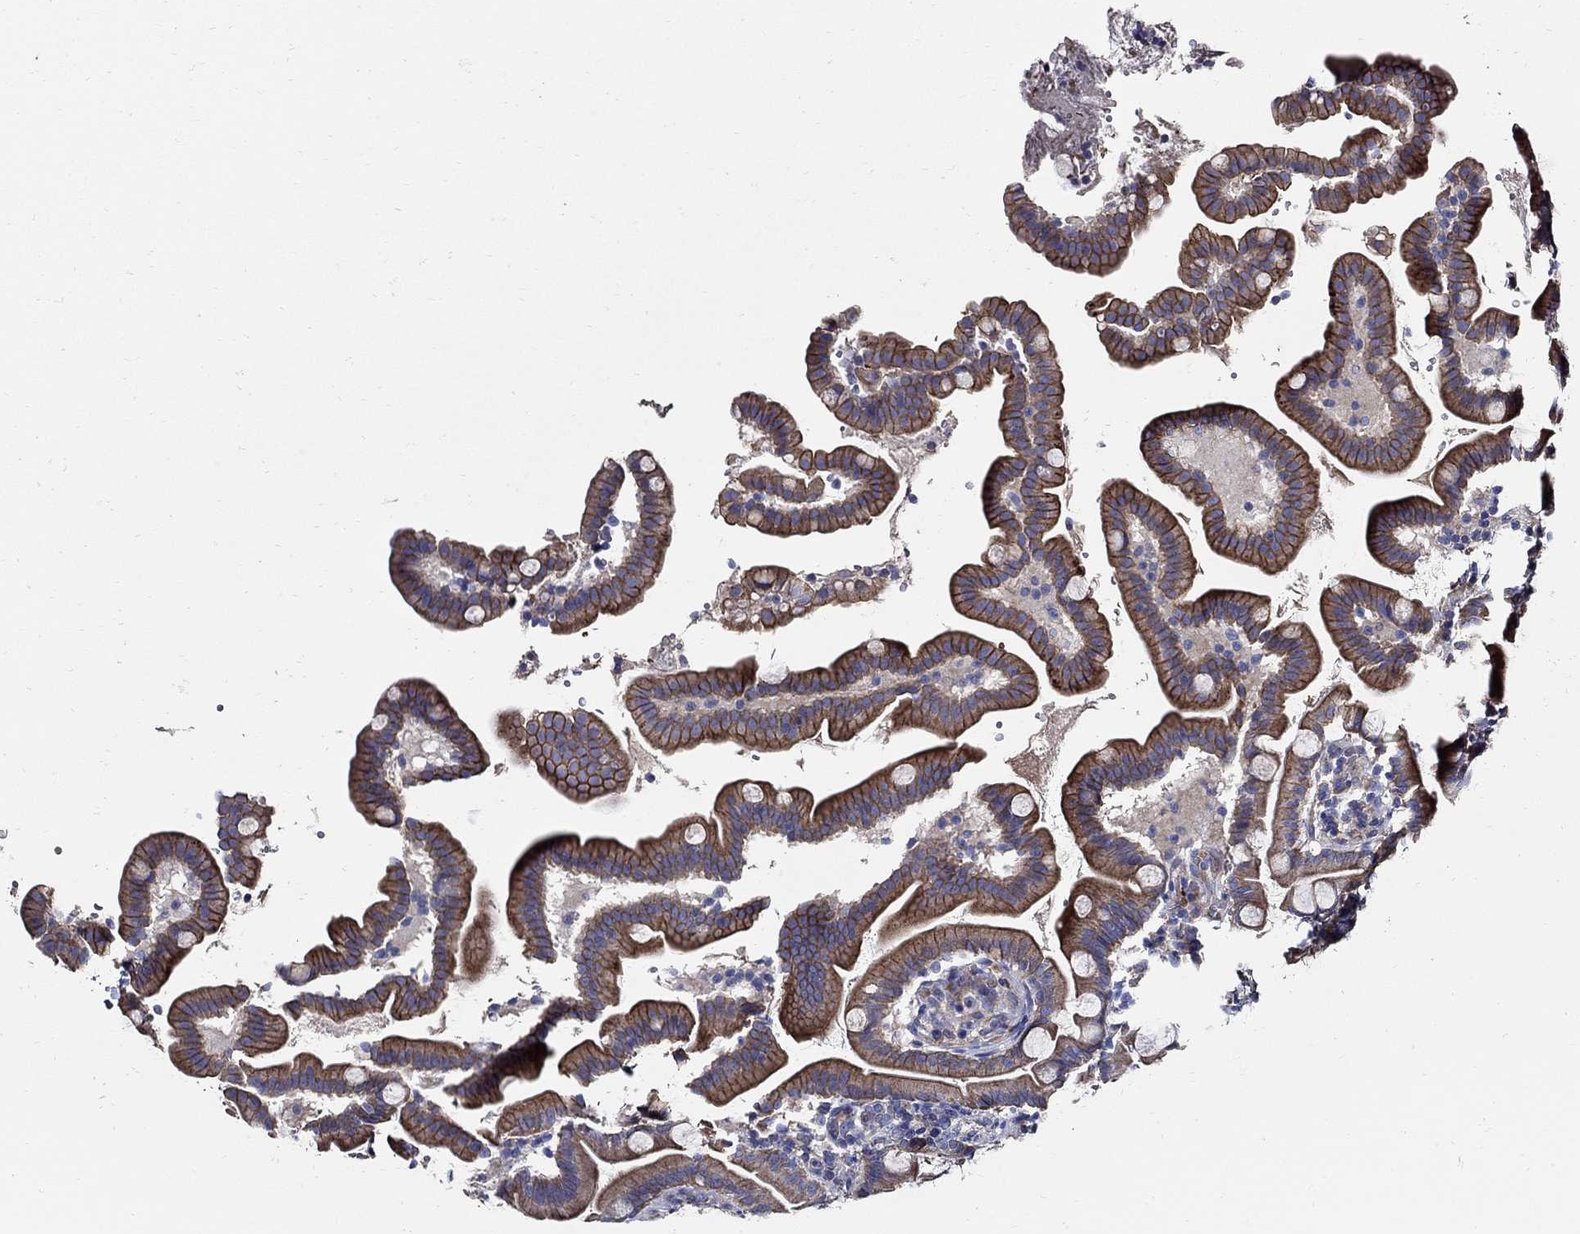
{"staining": {"intensity": "strong", "quantity": "25%-75%", "location": "cytoplasmic/membranous"}, "tissue": "small intestine", "cell_type": "Glandular cells", "image_type": "normal", "snomed": [{"axis": "morphology", "description": "Normal tissue, NOS"}, {"axis": "topography", "description": "Small intestine"}], "caption": "A high-resolution micrograph shows IHC staining of normal small intestine, which displays strong cytoplasmic/membranous positivity in about 25%-75% of glandular cells.", "gene": "APBB3", "patient": {"sex": "female", "age": 44}}